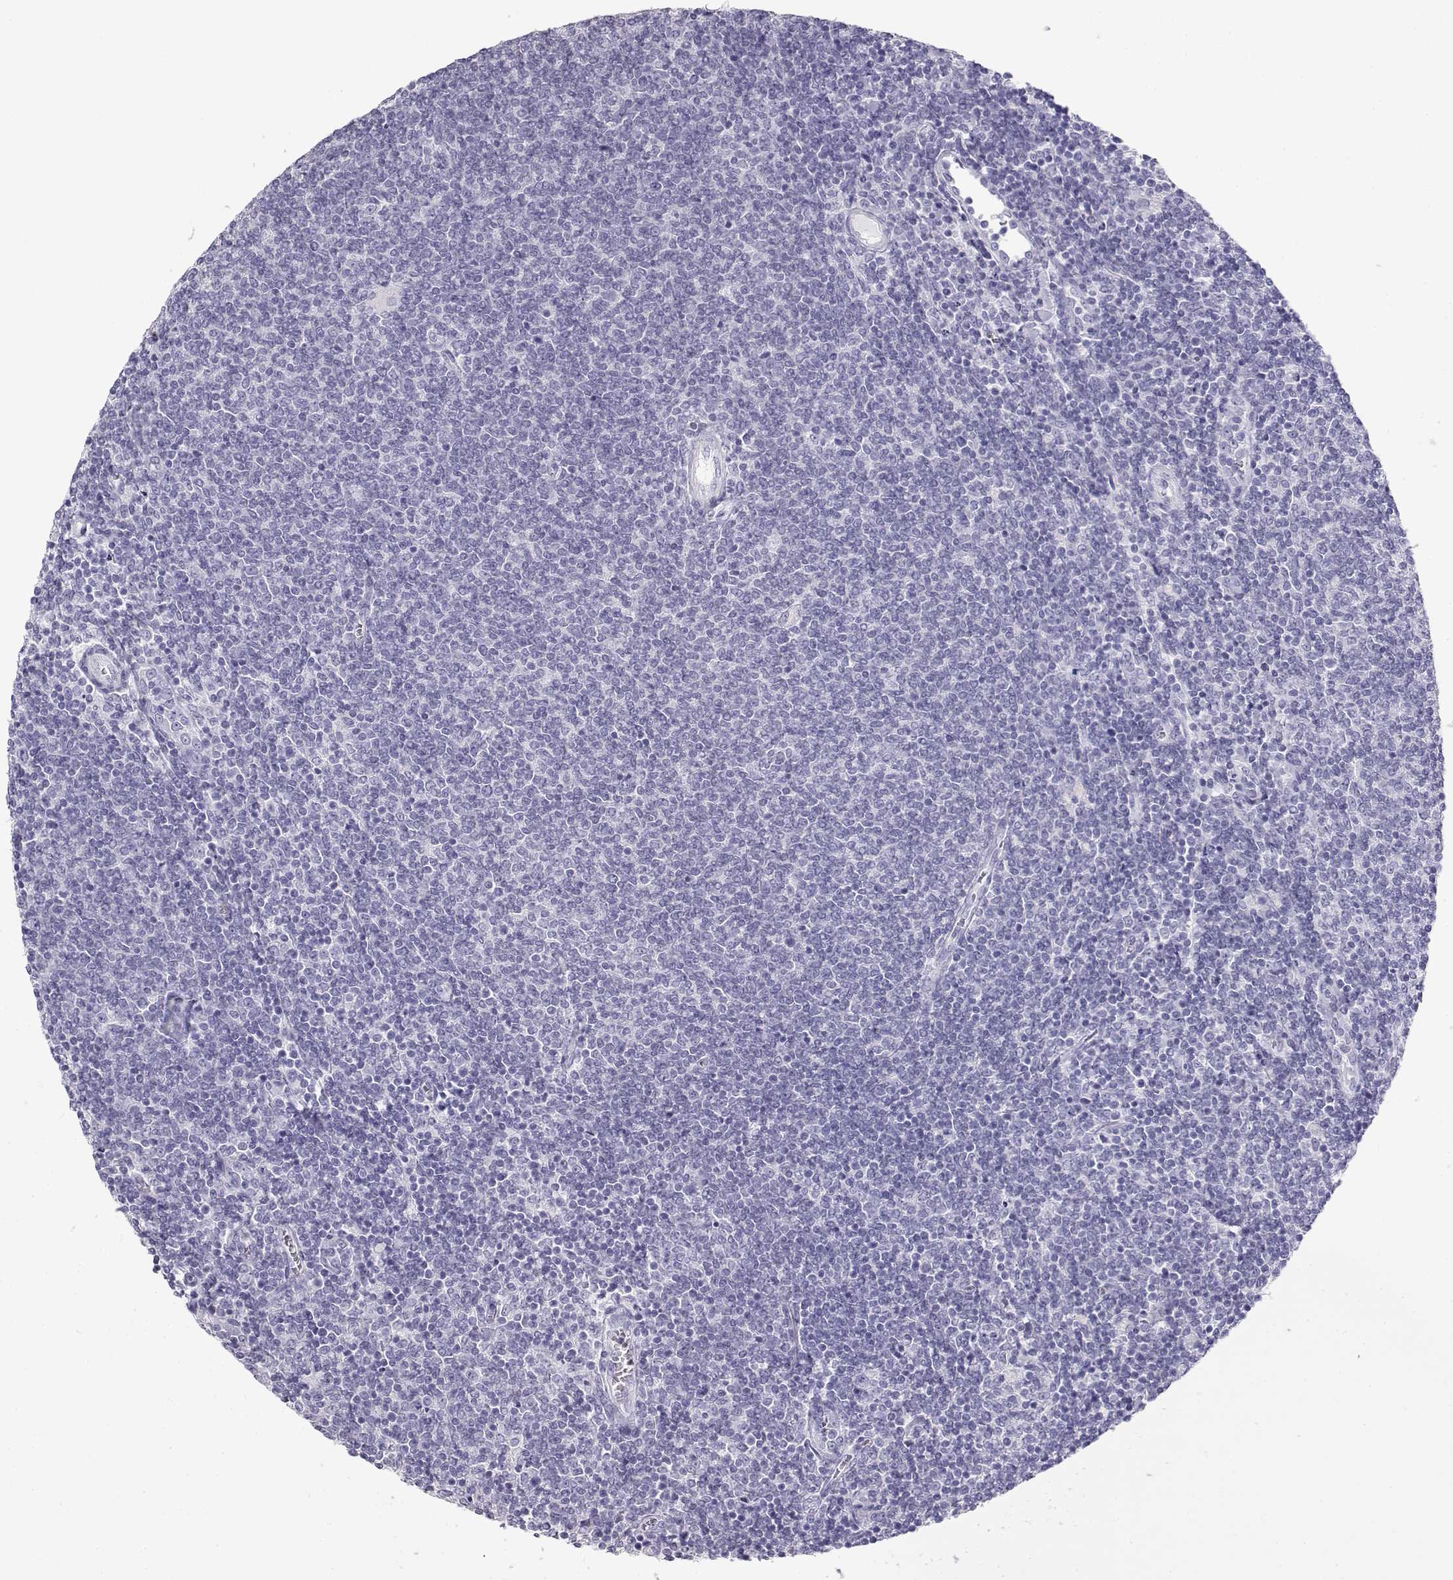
{"staining": {"intensity": "negative", "quantity": "none", "location": "none"}, "tissue": "lymphoma", "cell_type": "Tumor cells", "image_type": "cancer", "snomed": [{"axis": "morphology", "description": "Malignant lymphoma, non-Hodgkin's type, Low grade"}, {"axis": "topography", "description": "Lymph node"}], "caption": "This micrograph is of low-grade malignant lymphoma, non-Hodgkin's type stained with IHC to label a protein in brown with the nuclei are counter-stained blue. There is no expression in tumor cells.", "gene": "TKTL1", "patient": {"sex": "male", "age": 52}}